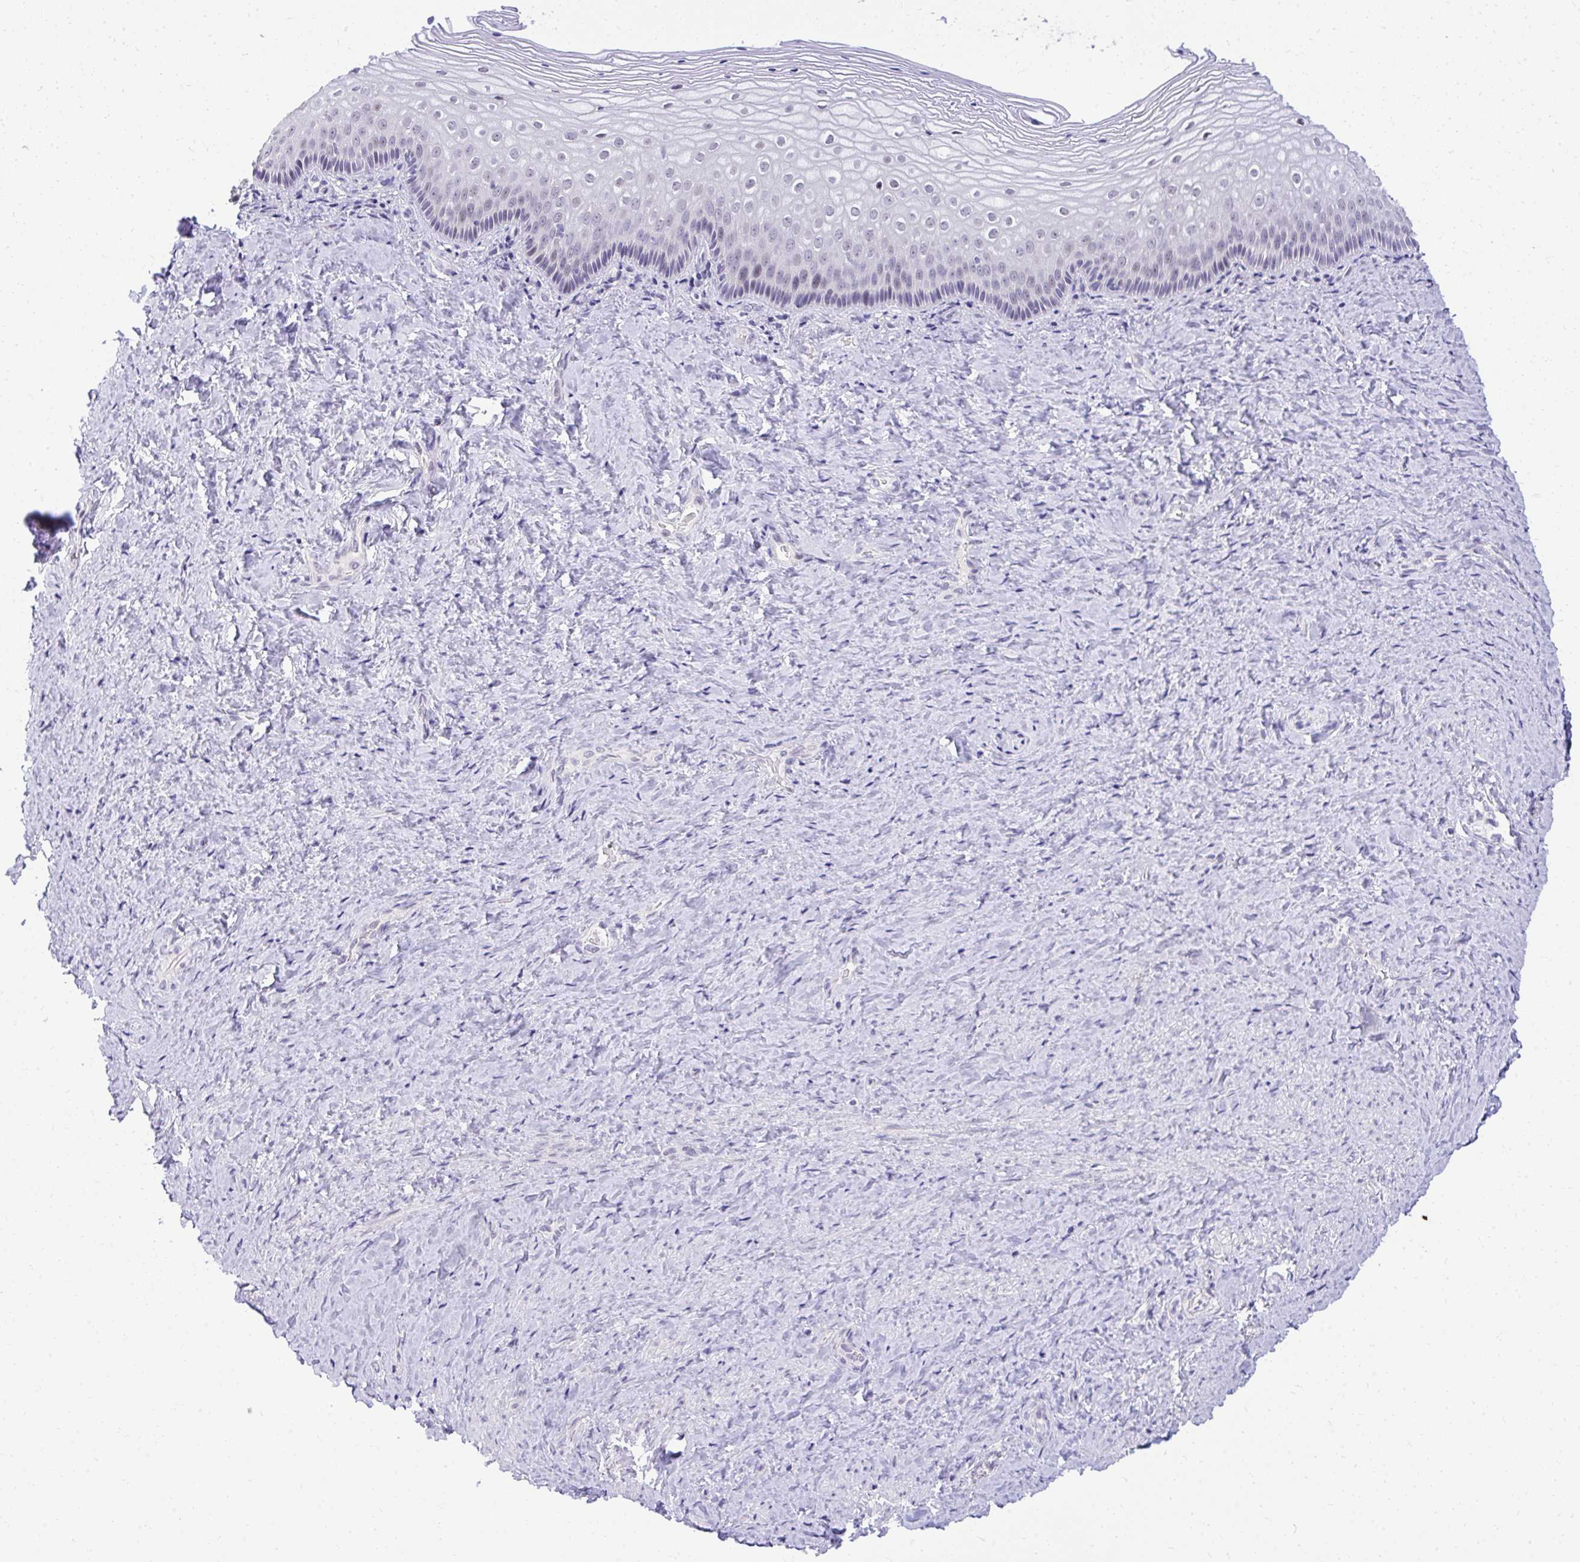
{"staining": {"intensity": "weak", "quantity": "25%-75%", "location": "nuclear"}, "tissue": "vagina", "cell_type": "Squamous epithelial cells", "image_type": "normal", "snomed": [{"axis": "morphology", "description": "Normal tissue, NOS"}, {"axis": "topography", "description": "Vagina"}], "caption": "An image of human vagina stained for a protein exhibits weak nuclear brown staining in squamous epithelial cells.", "gene": "EID3", "patient": {"sex": "female", "age": 45}}